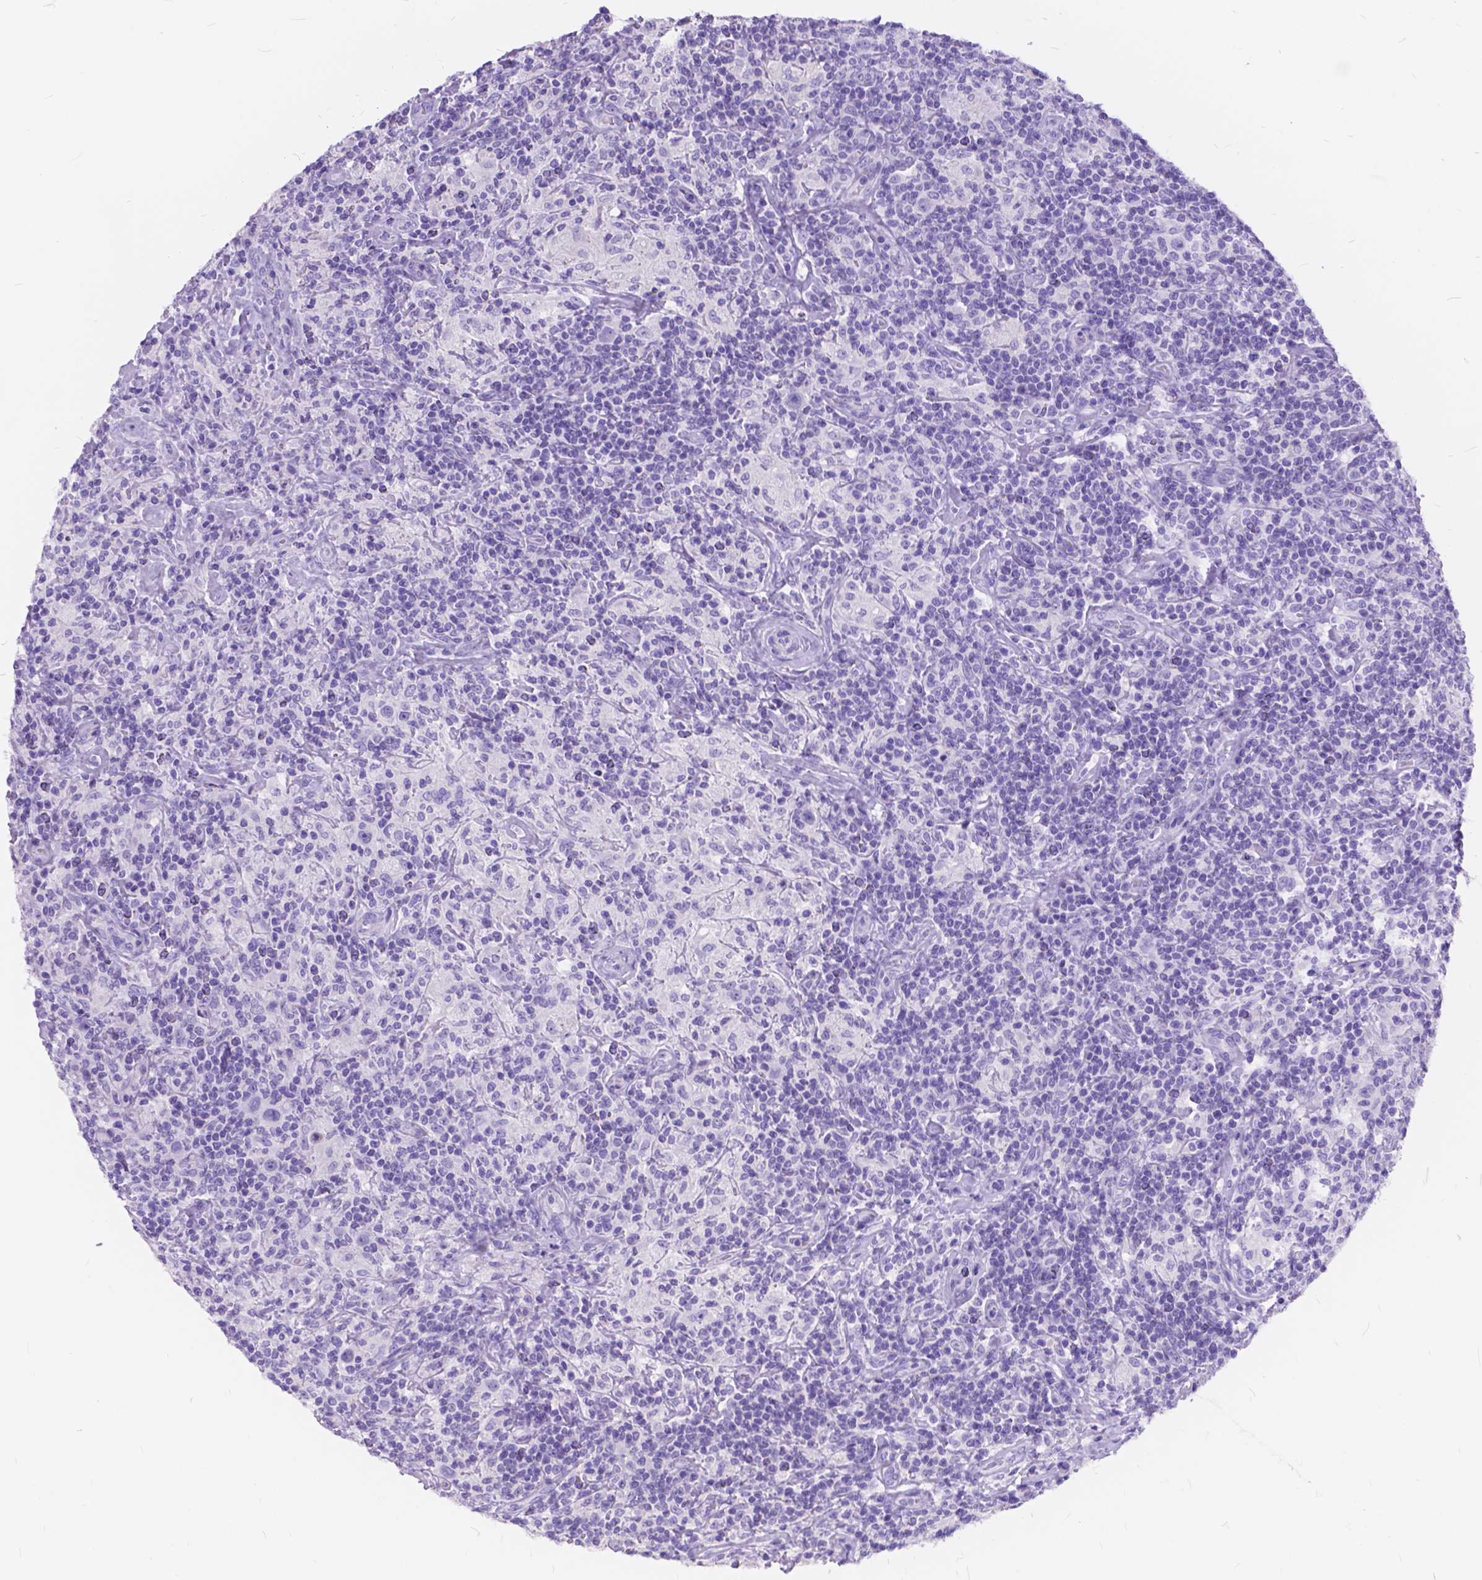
{"staining": {"intensity": "negative", "quantity": "none", "location": "none"}, "tissue": "lymphoma", "cell_type": "Tumor cells", "image_type": "cancer", "snomed": [{"axis": "morphology", "description": "Hodgkin's disease, NOS"}, {"axis": "topography", "description": "Lymph node"}], "caption": "High magnification brightfield microscopy of Hodgkin's disease stained with DAB (3,3'-diaminobenzidine) (brown) and counterstained with hematoxylin (blue): tumor cells show no significant staining.", "gene": "FOXL2", "patient": {"sex": "male", "age": 70}}